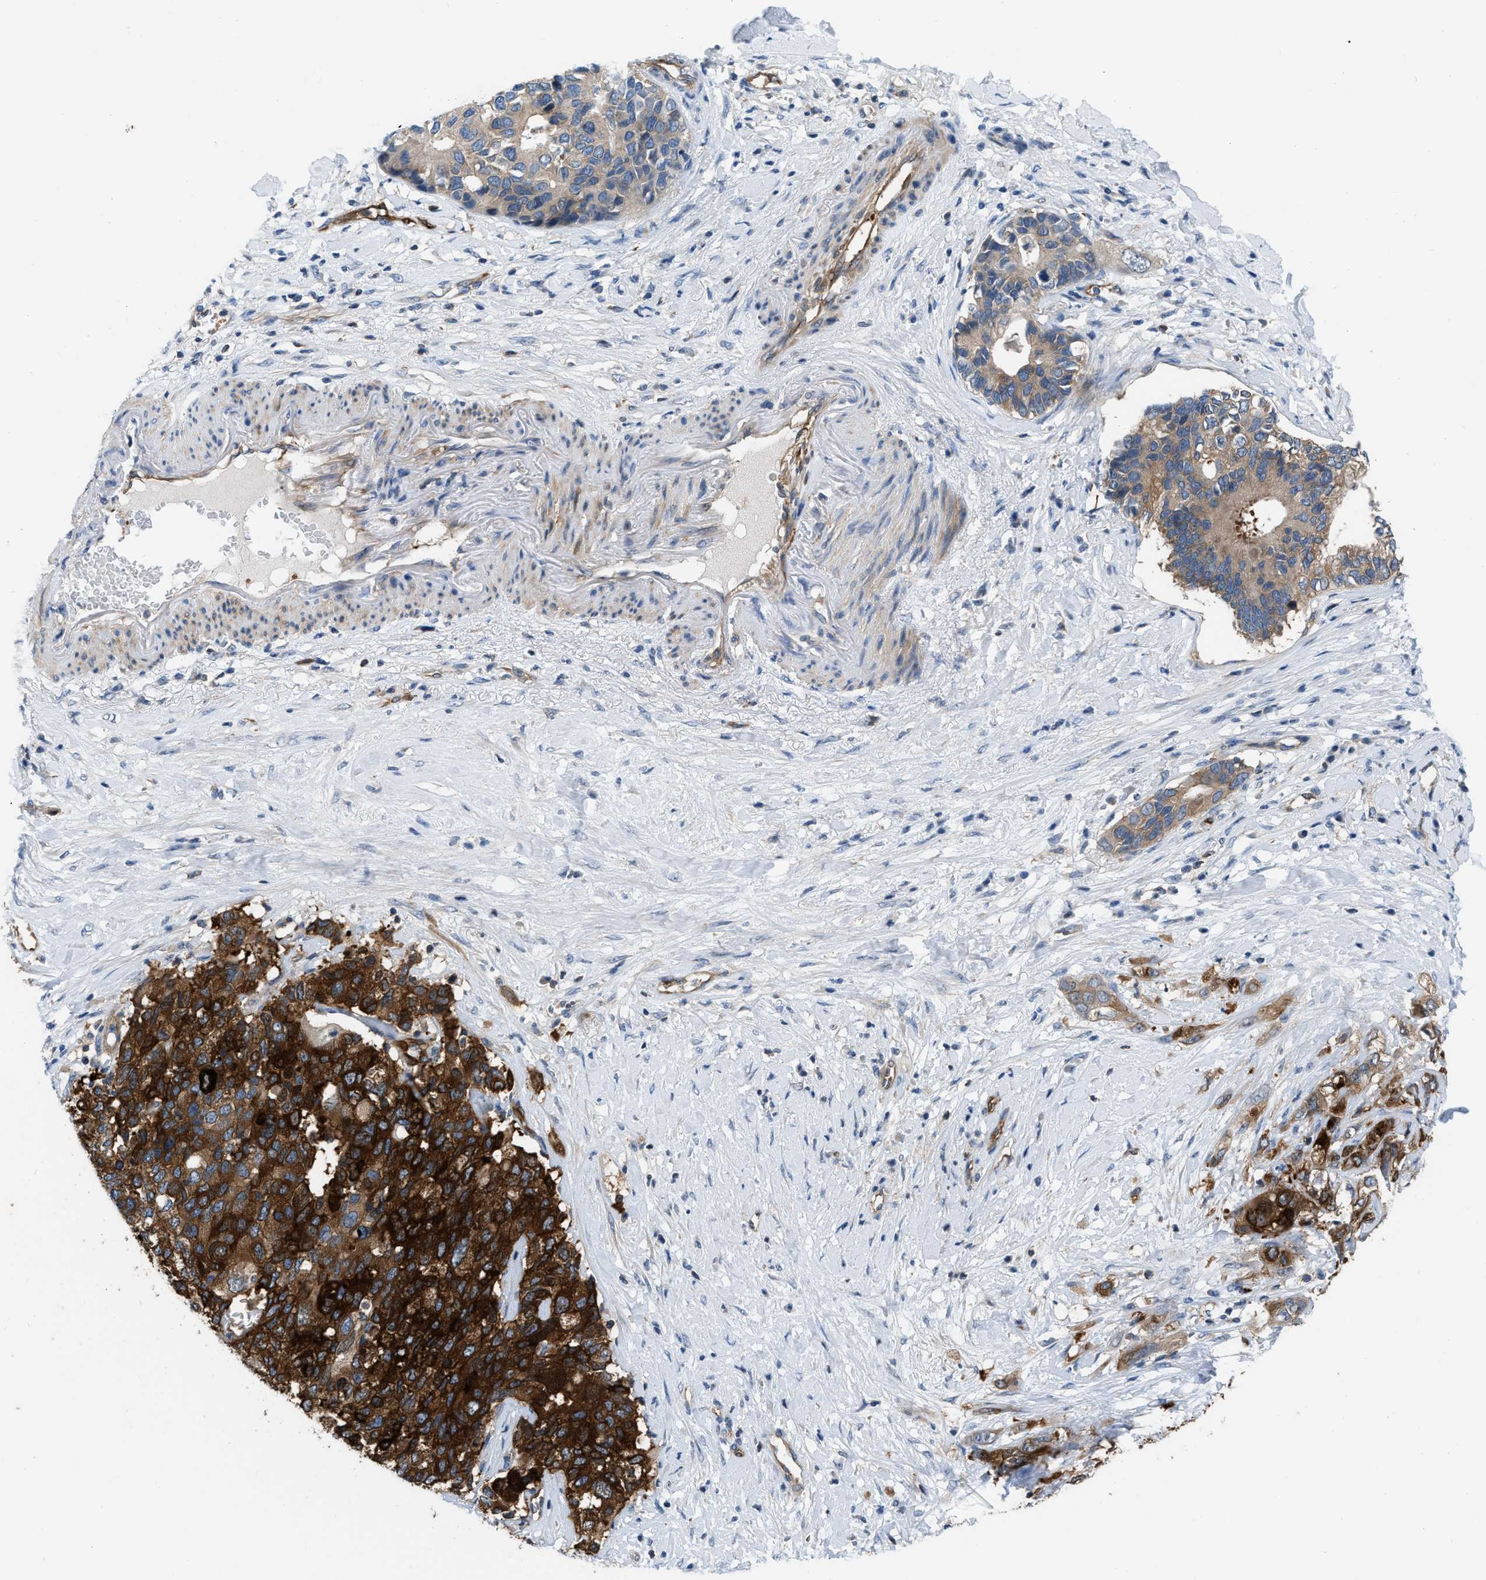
{"staining": {"intensity": "strong", "quantity": "25%-75%", "location": "cytoplasmic/membranous"}, "tissue": "pancreatic cancer", "cell_type": "Tumor cells", "image_type": "cancer", "snomed": [{"axis": "morphology", "description": "Adenocarcinoma, NOS"}, {"axis": "topography", "description": "Pancreas"}], "caption": "Pancreatic cancer stained with immunohistochemistry (IHC) exhibits strong cytoplasmic/membranous positivity in approximately 25%-75% of tumor cells. The staining was performed using DAB, with brown indicating positive protein expression. Nuclei are stained blue with hematoxylin.", "gene": "PFKP", "patient": {"sex": "female", "age": 56}}